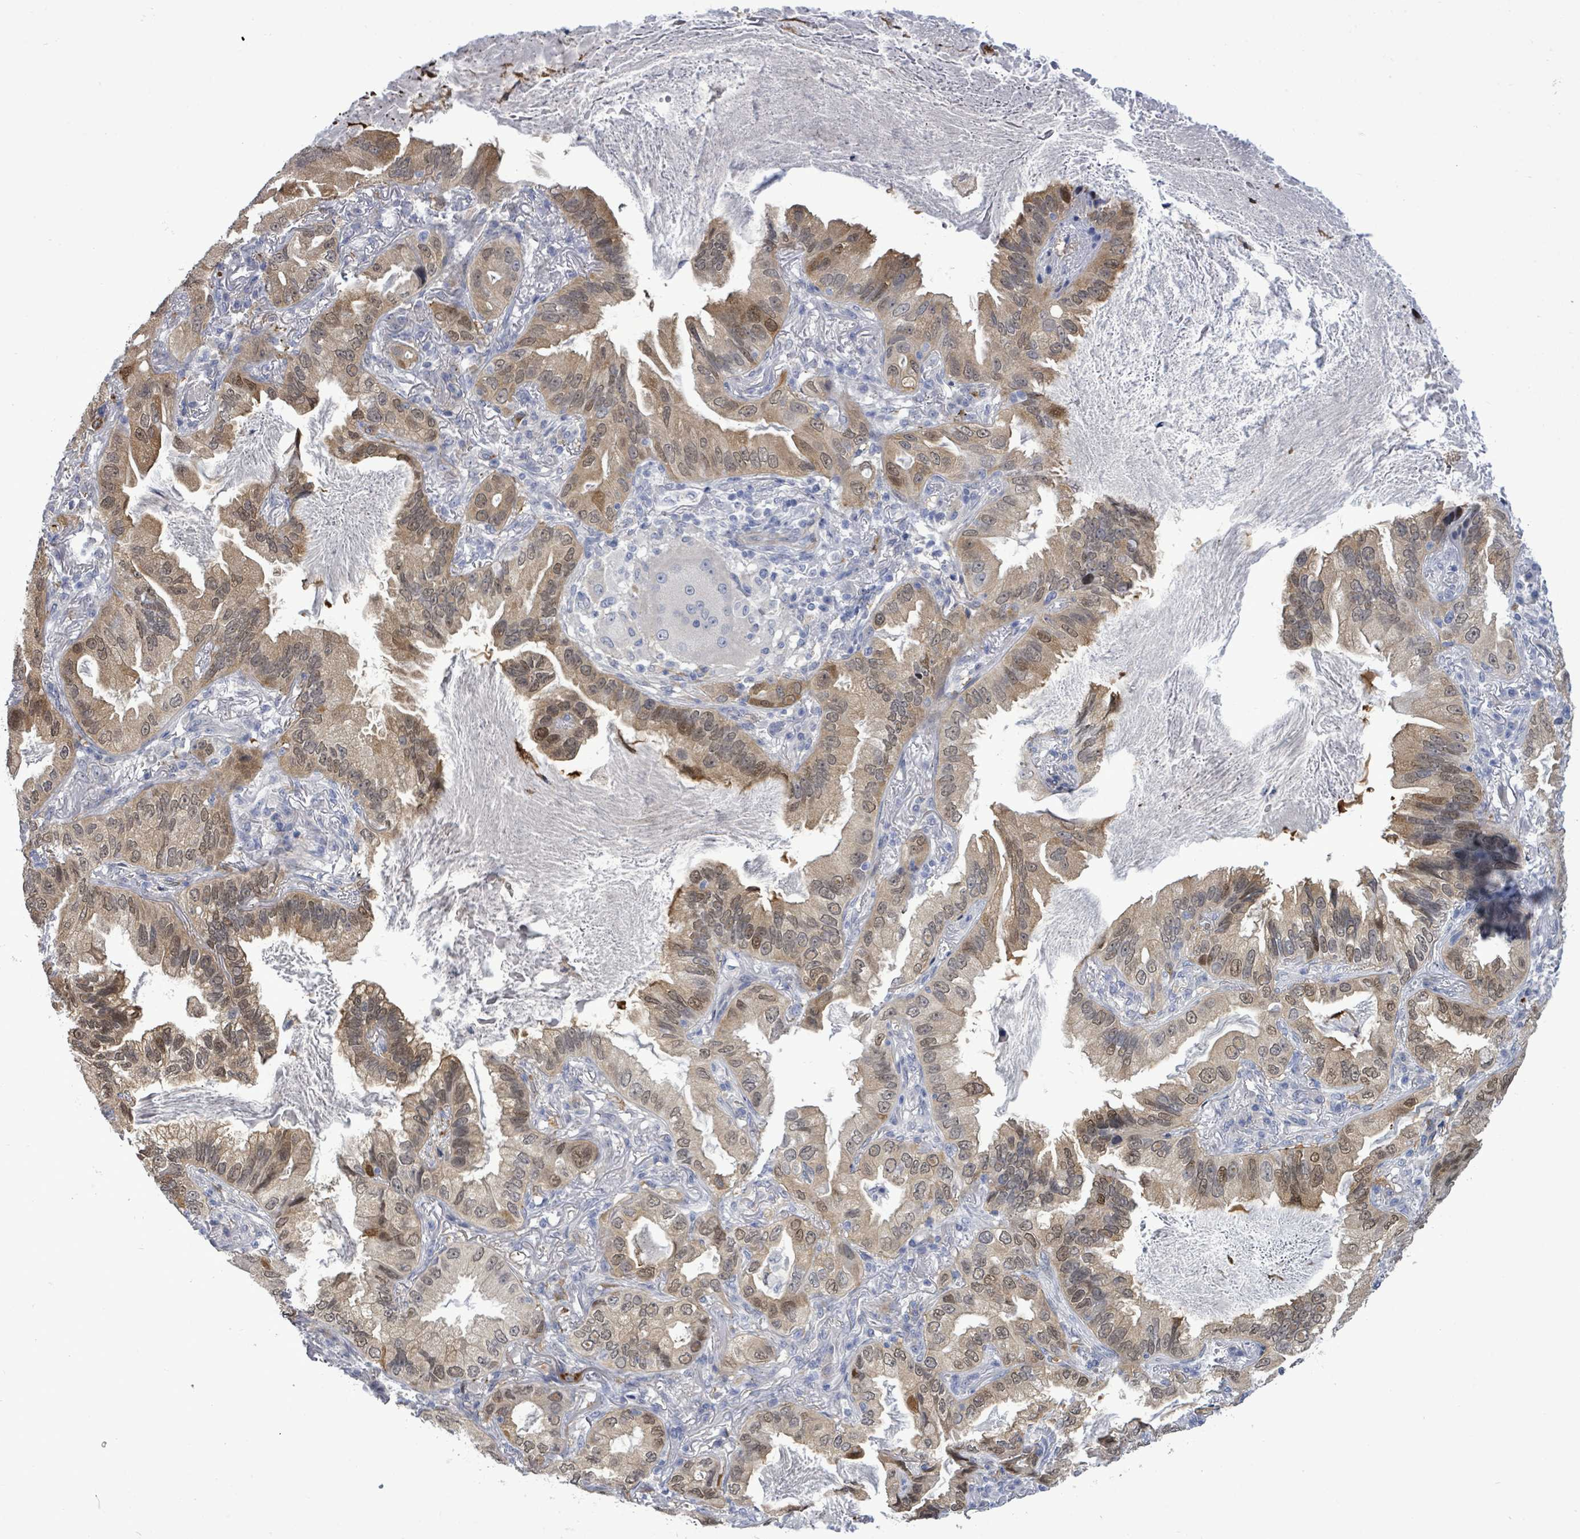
{"staining": {"intensity": "weak", "quantity": "25%-75%", "location": "cytoplasmic/membranous"}, "tissue": "lung cancer", "cell_type": "Tumor cells", "image_type": "cancer", "snomed": [{"axis": "morphology", "description": "Adenocarcinoma, NOS"}, {"axis": "topography", "description": "Lung"}], "caption": "A histopathology image showing weak cytoplasmic/membranous positivity in approximately 25%-75% of tumor cells in adenocarcinoma (lung), as visualized by brown immunohistochemical staining.", "gene": "CT45A5", "patient": {"sex": "female", "age": 69}}